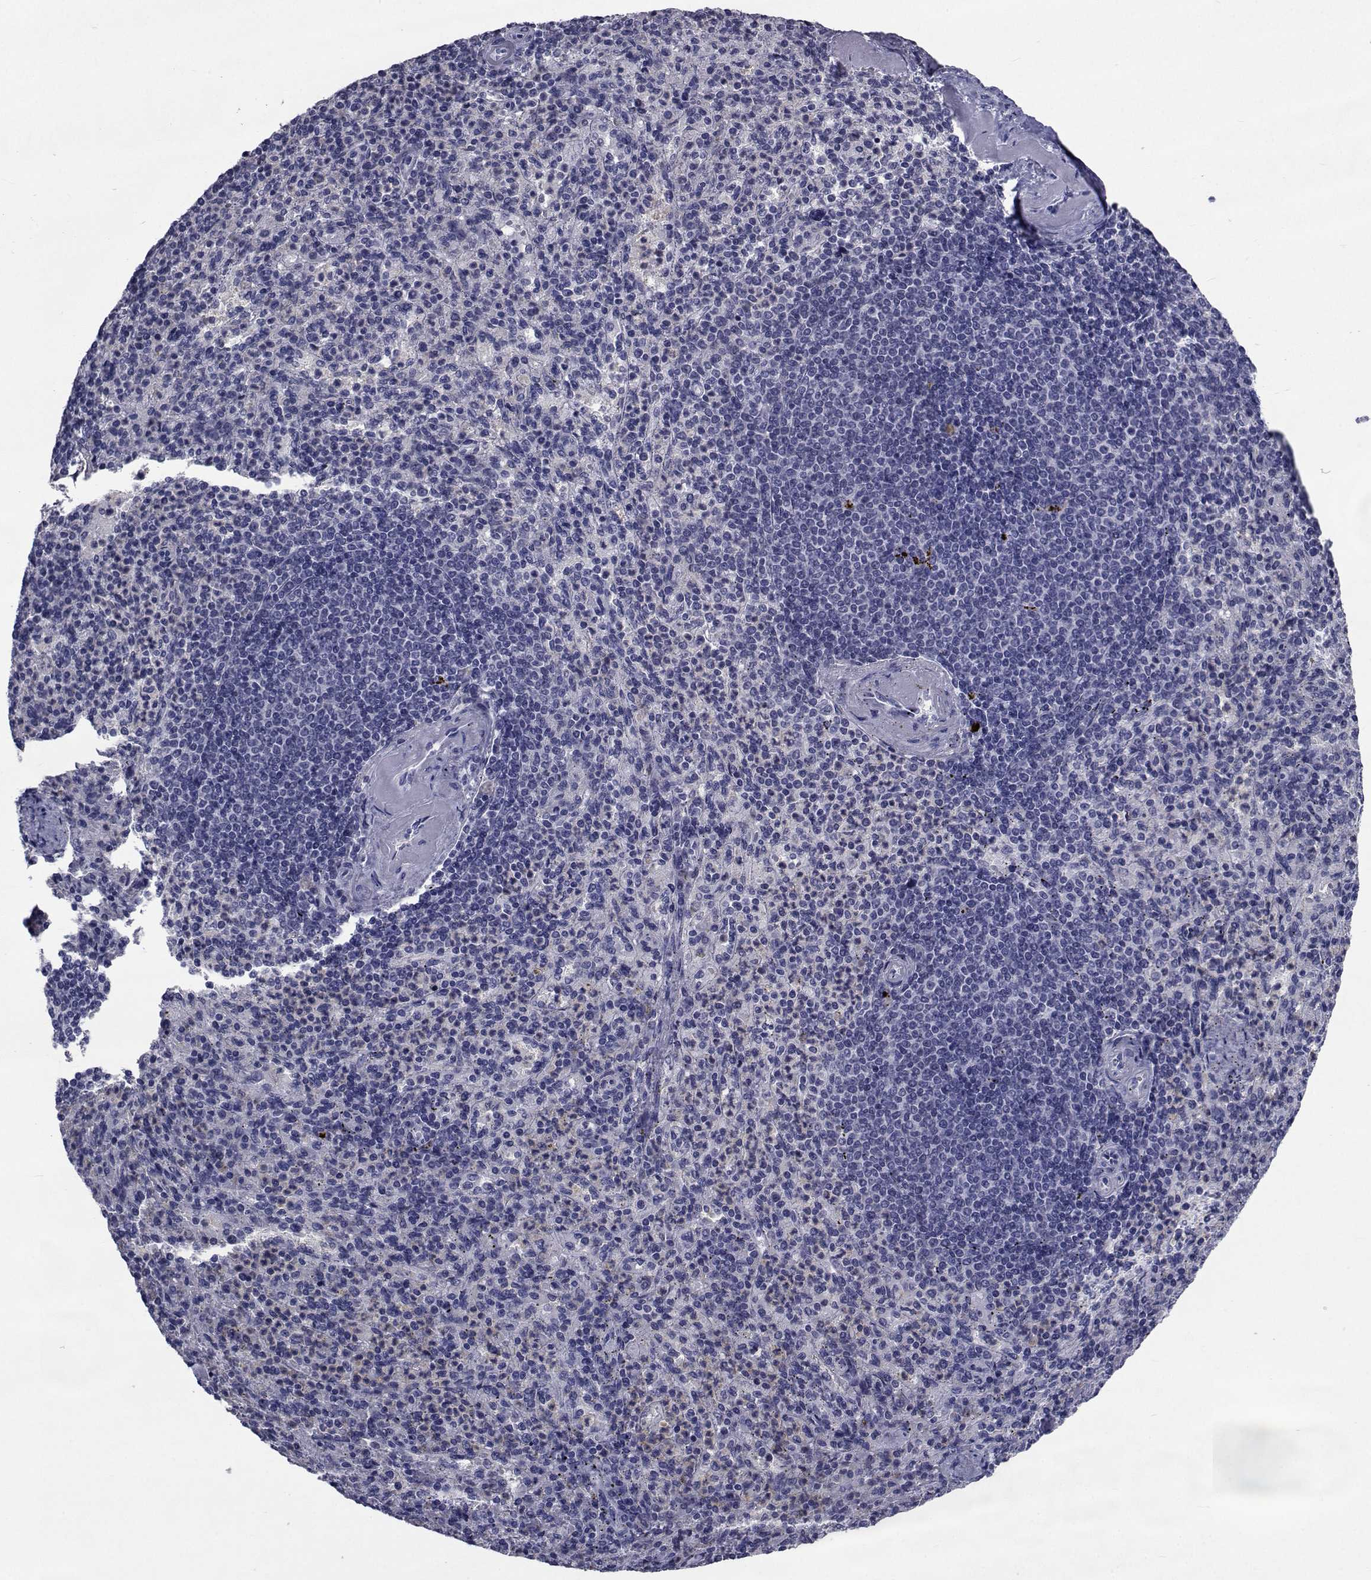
{"staining": {"intensity": "negative", "quantity": "none", "location": "none"}, "tissue": "spleen", "cell_type": "Cells in red pulp", "image_type": "normal", "snomed": [{"axis": "morphology", "description": "Normal tissue, NOS"}, {"axis": "topography", "description": "Spleen"}], "caption": "Benign spleen was stained to show a protein in brown. There is no significant positivity in cells in red pulp. (DAB immunohistochemistry, high magnification).", "gene": "SEMA5B", "patient": {"sex": "female", "age": 74}}